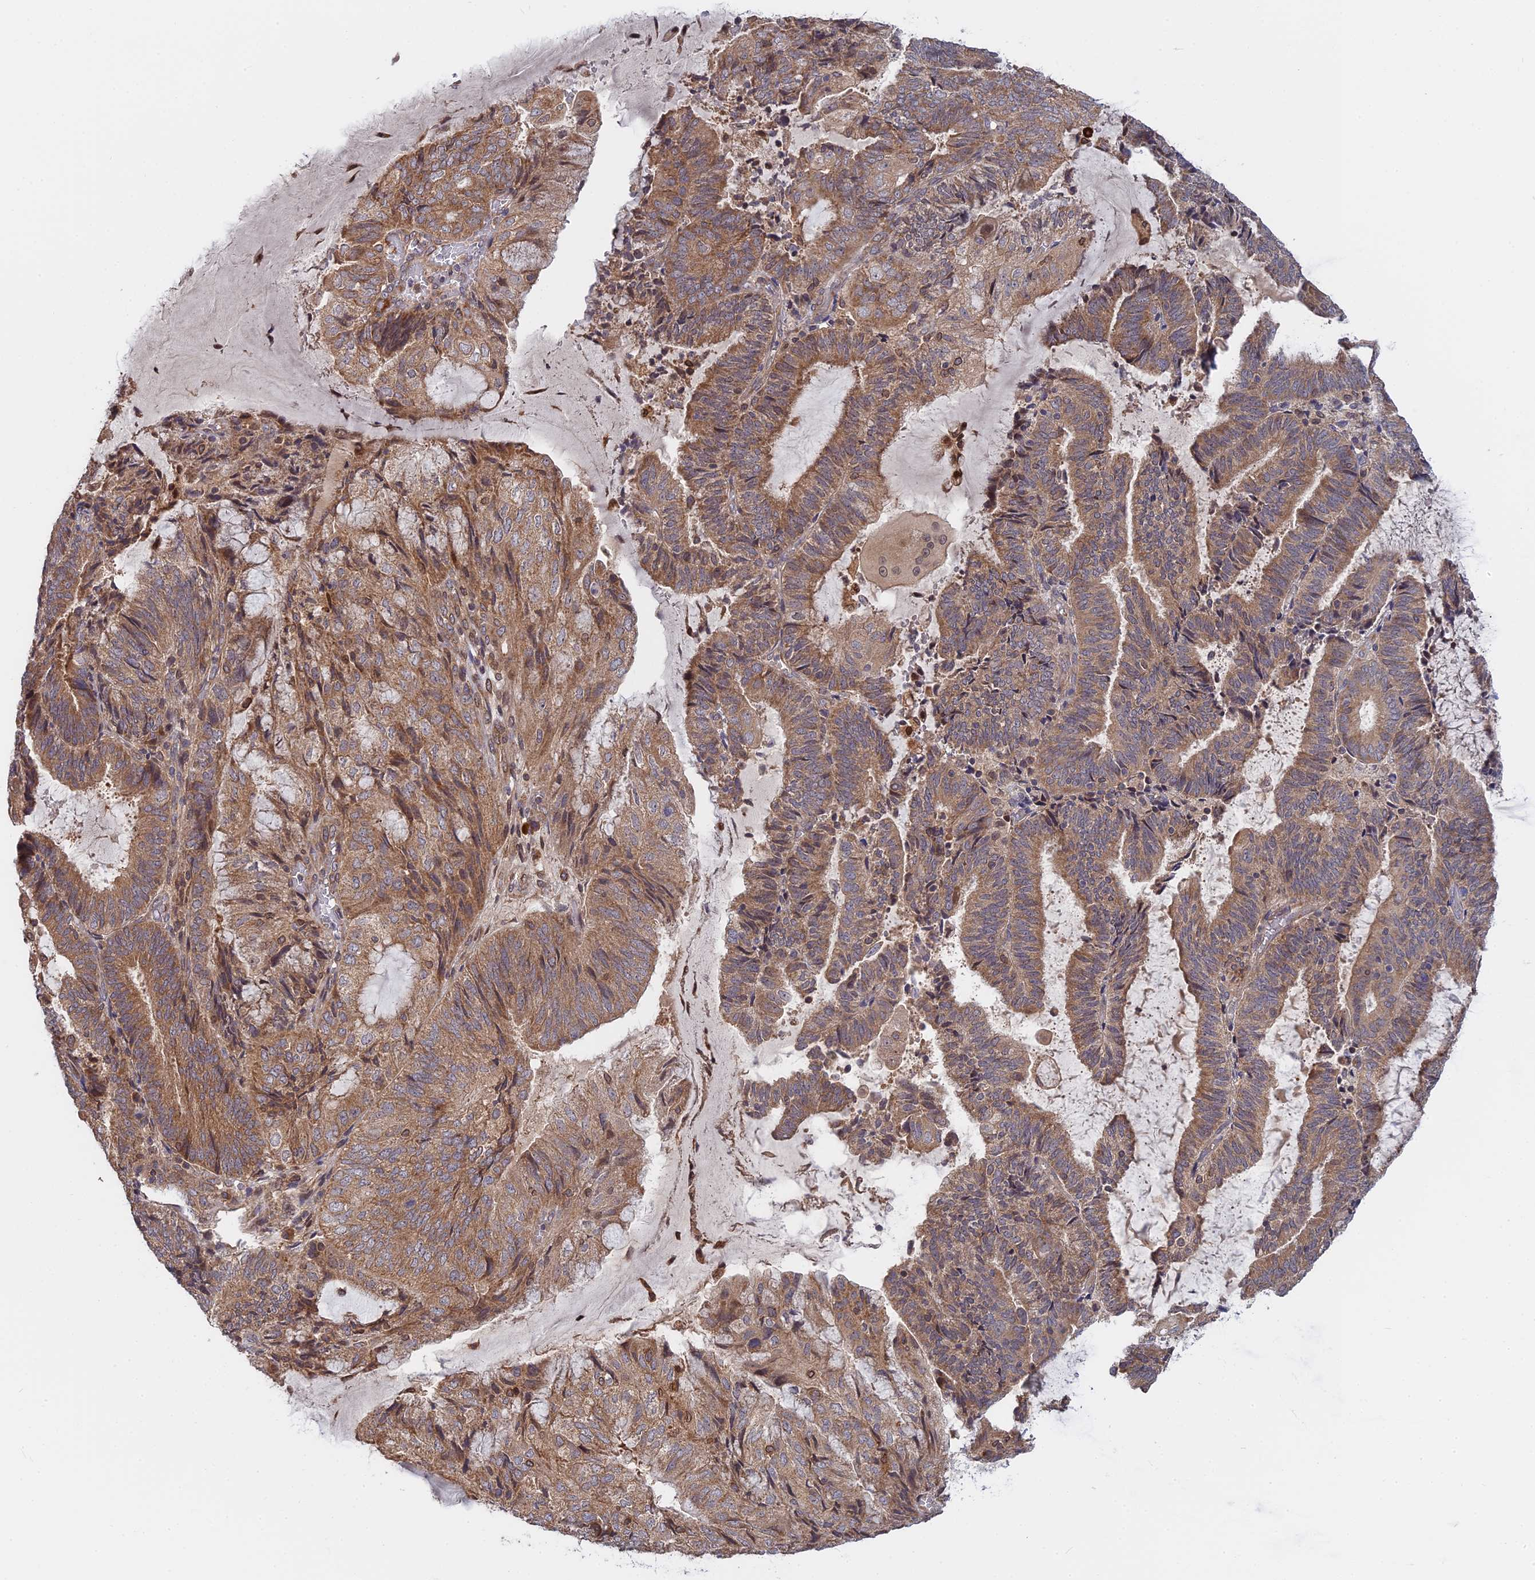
{"staining": {"intensity": "moderate", "quantity": ">75%", "location": "cytoplasmic/membranous"}, "tissue": "endometrial cancer", "cell_type": "Tumor cells", "image_type": "cancer", "snomed": [{"axis": "morphology", "description": "Adenocarcinoma, NOS"}, {"axis": "topography", "description": "Endometrium"}], "caption": "Immunohistochemical staining of human endometrial cancer (adenocarcinoma) demonstrates medium levels of moderate cytoplasmic/membranous positivity in about >75% of tumor cells. The protein is shown in brown color, while the nuclei are stained blue.", "gene": "IL21R", "patient": {"sex": "female", "age": 81}}